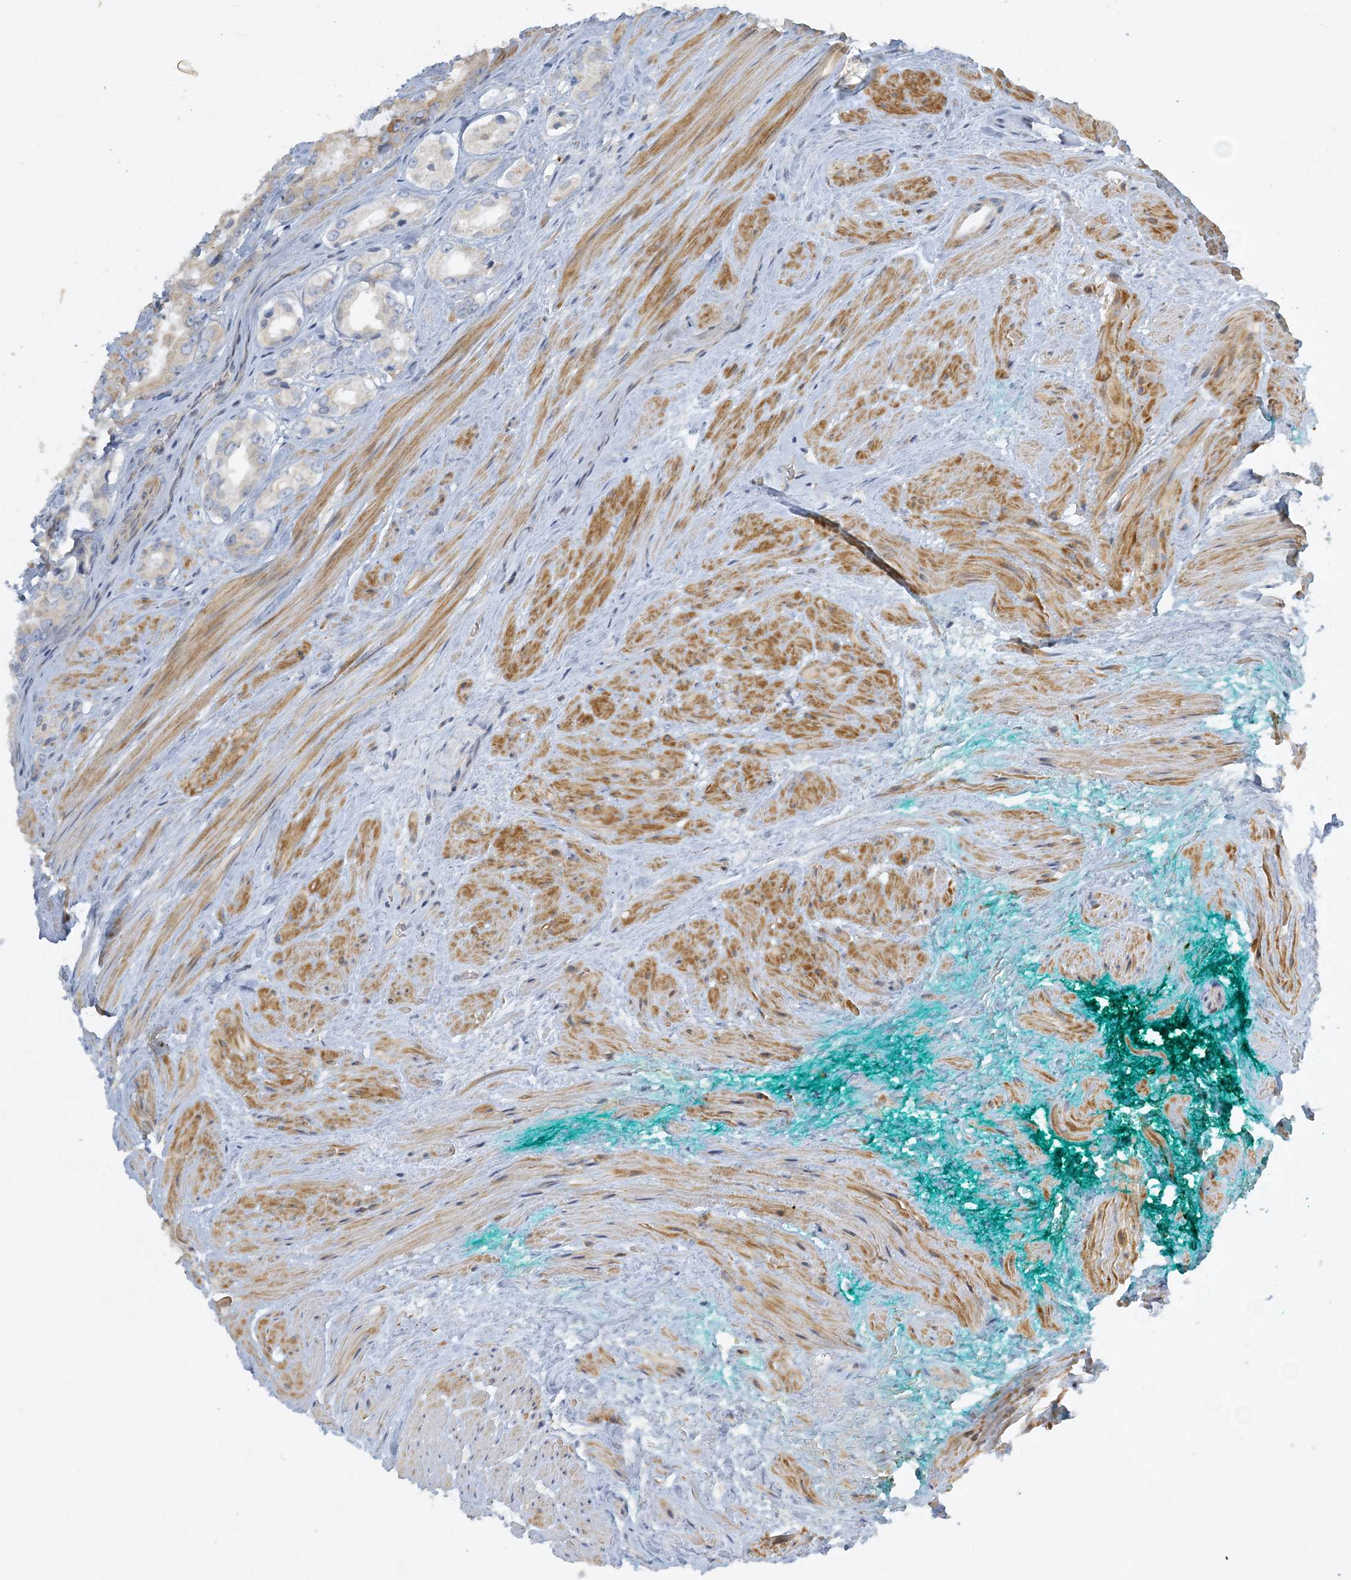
{"staining": {"intensity": "moderate", "quantity": "<25%", "location": "cytoplasmic/membranous"}, "tissue": "prostate cancer", "cell_type": "Tumor cells", "image_type": "cancer", "snomed": [{"axis": "morphology", "description": "Adenocarcinoma, Low grade"}, {"axis": "topography", "description": "Prostate"}], "caption": "Low-grade adenocarcinoma (prostate) stained with a brown dye displays moderate cytoplasmic/membranous positive expression in approximately <25% of tumor cells.", "gene": "LTN1", "patient": {"sex": "male", "age": 54}}